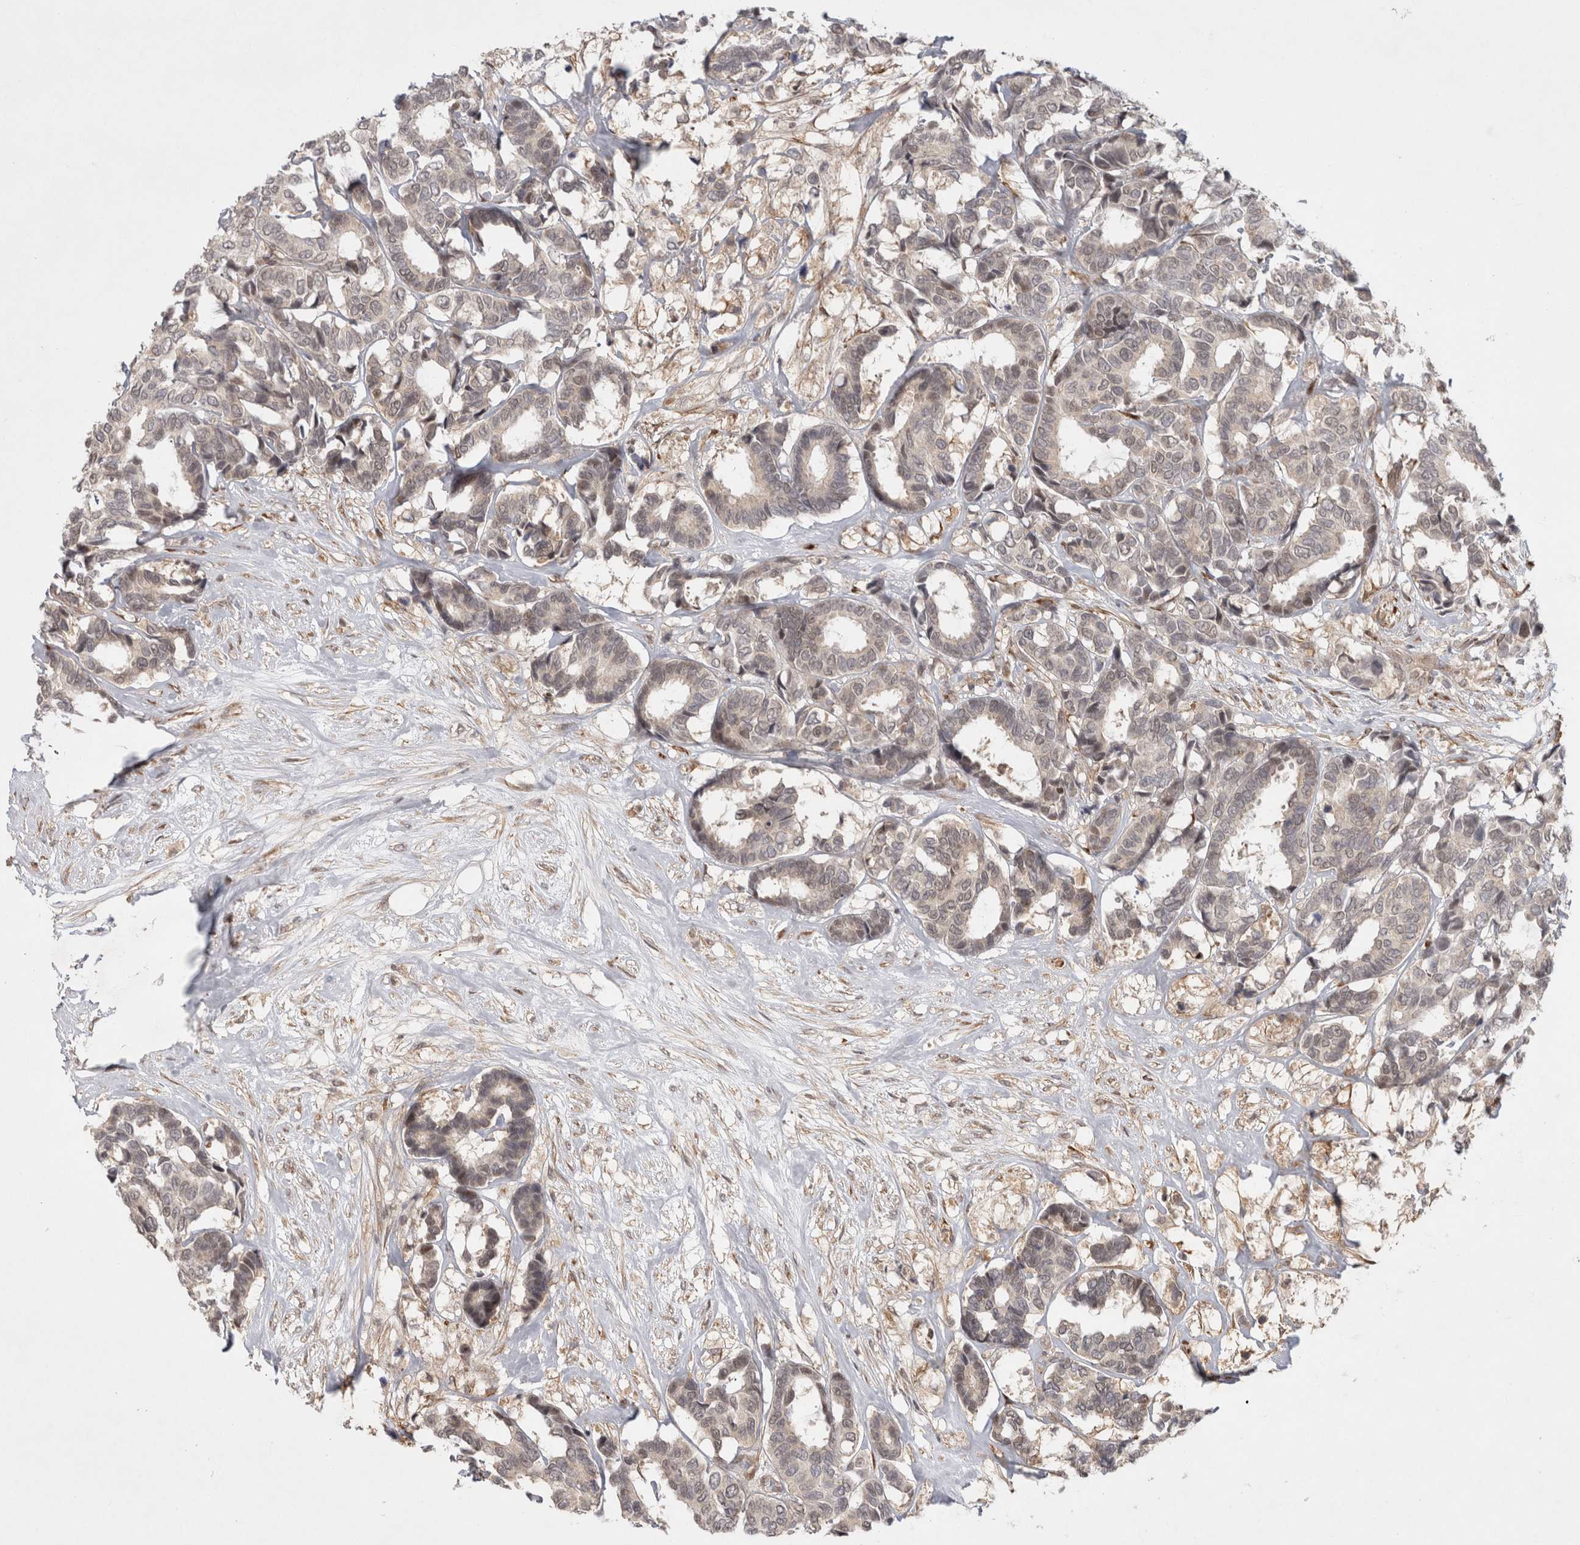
{"staining": {"intensity": "weak", "quantity": "25%-75%", "location": "nuclear"}, "tissue": "breast cancer", "cell_type": "Tumor cells", "image_type": "cancer", "snomed": [{"axis": "morphology", "description": "Duct carcinoma"}, {"axis": "topography", "description": "Breast"}], "caption": "About 25%-75% of tumor cells in breast cancer (infiltrating ductal carcinoma) reveal weak nuclear protein expression as visualized by brown immunohistochemical staining.", "gene": "ZNF318", "patient": {"sex": "female", "age": 87}}